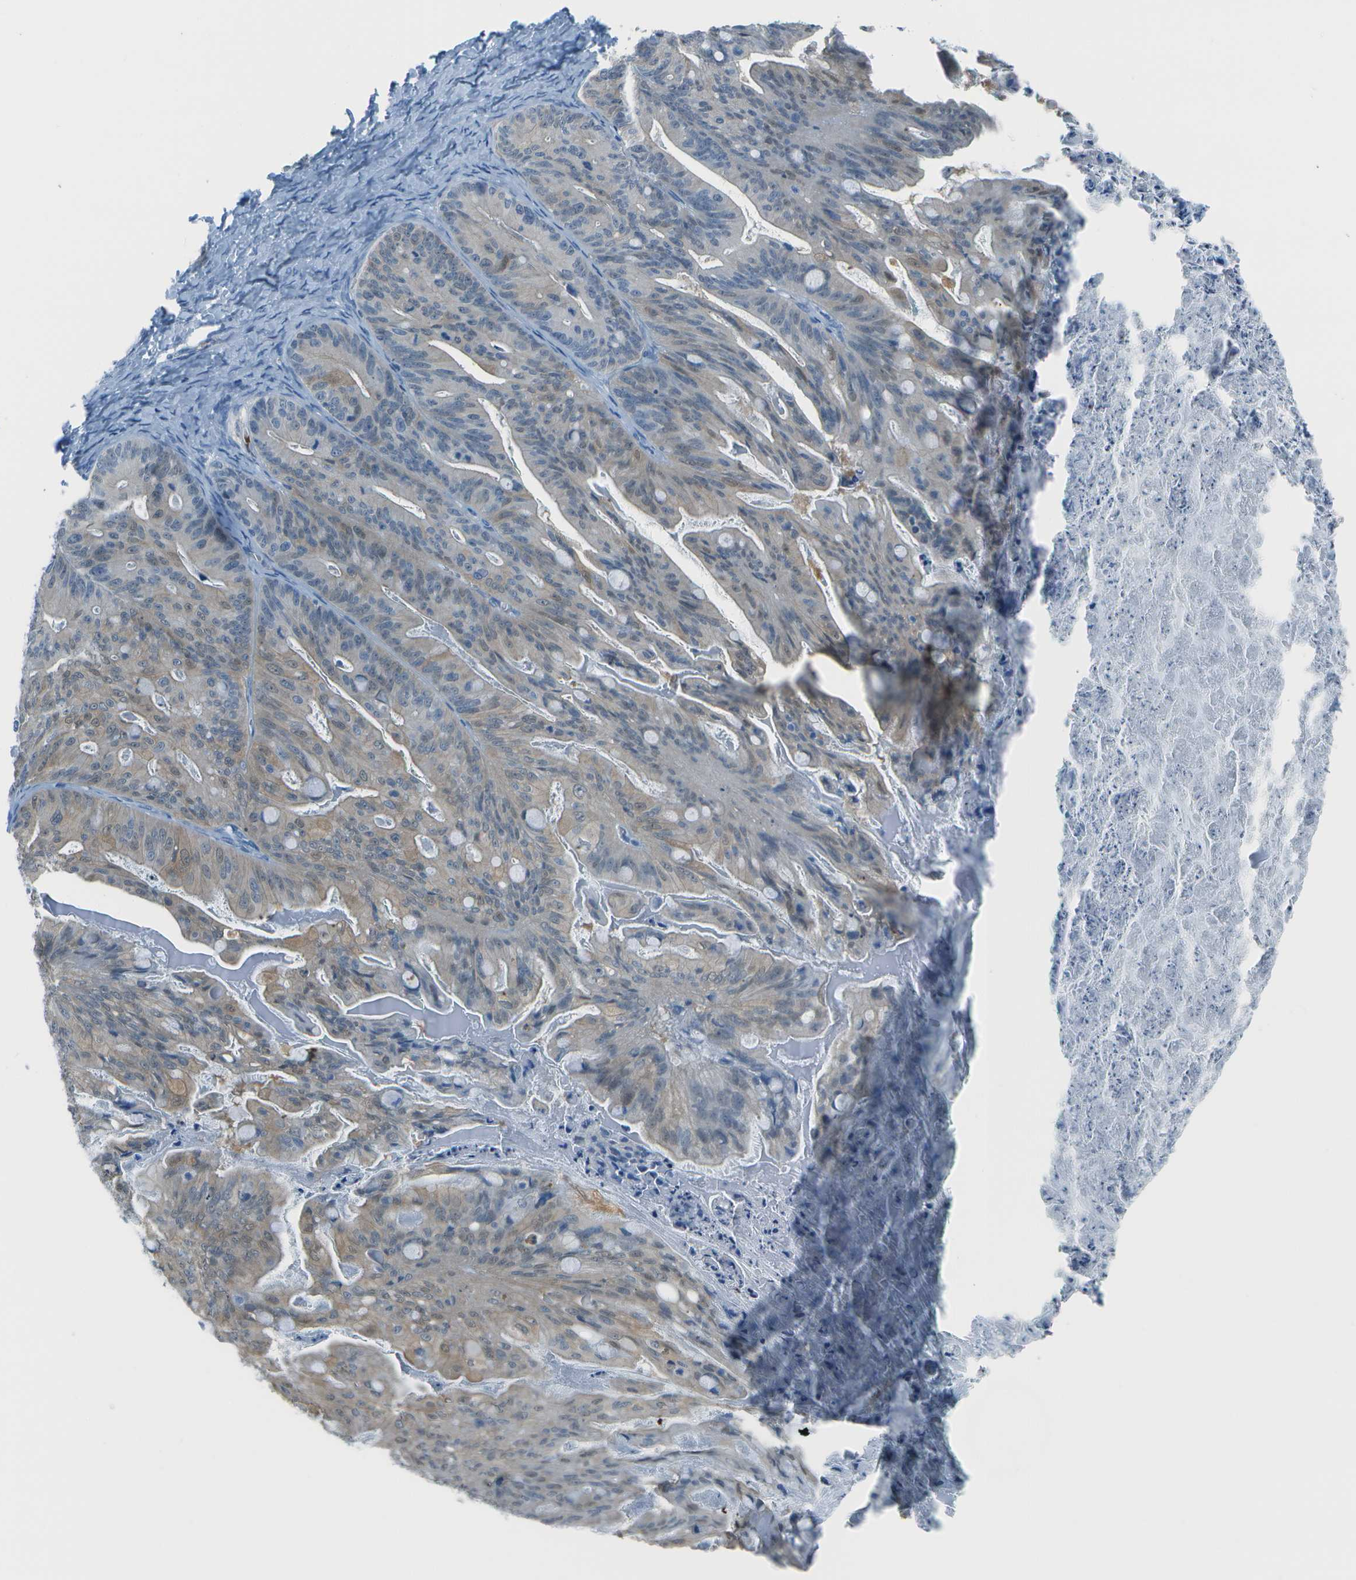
{"staining": {"intensity": "weak", "quantity": "<25%", "location": "cytoplasmic/membranous"}, "tissue": "ovarian cancer", "cell_type": "Tumor cells", "image_type": "cancer", "snomed": [{"axis": "morphology", "description": "Cystadenocarcinoma, mucinous, NOS"}, {"axis": "topography", "description": "Ovary"}], "caption": "Protein analysis of ovarian cancer (mucinous cystadenocarcinoma) demonstrates no significant staining in tumor cells.", "gene": "ASL", "patient": {"sex": "female", "age": 37}}